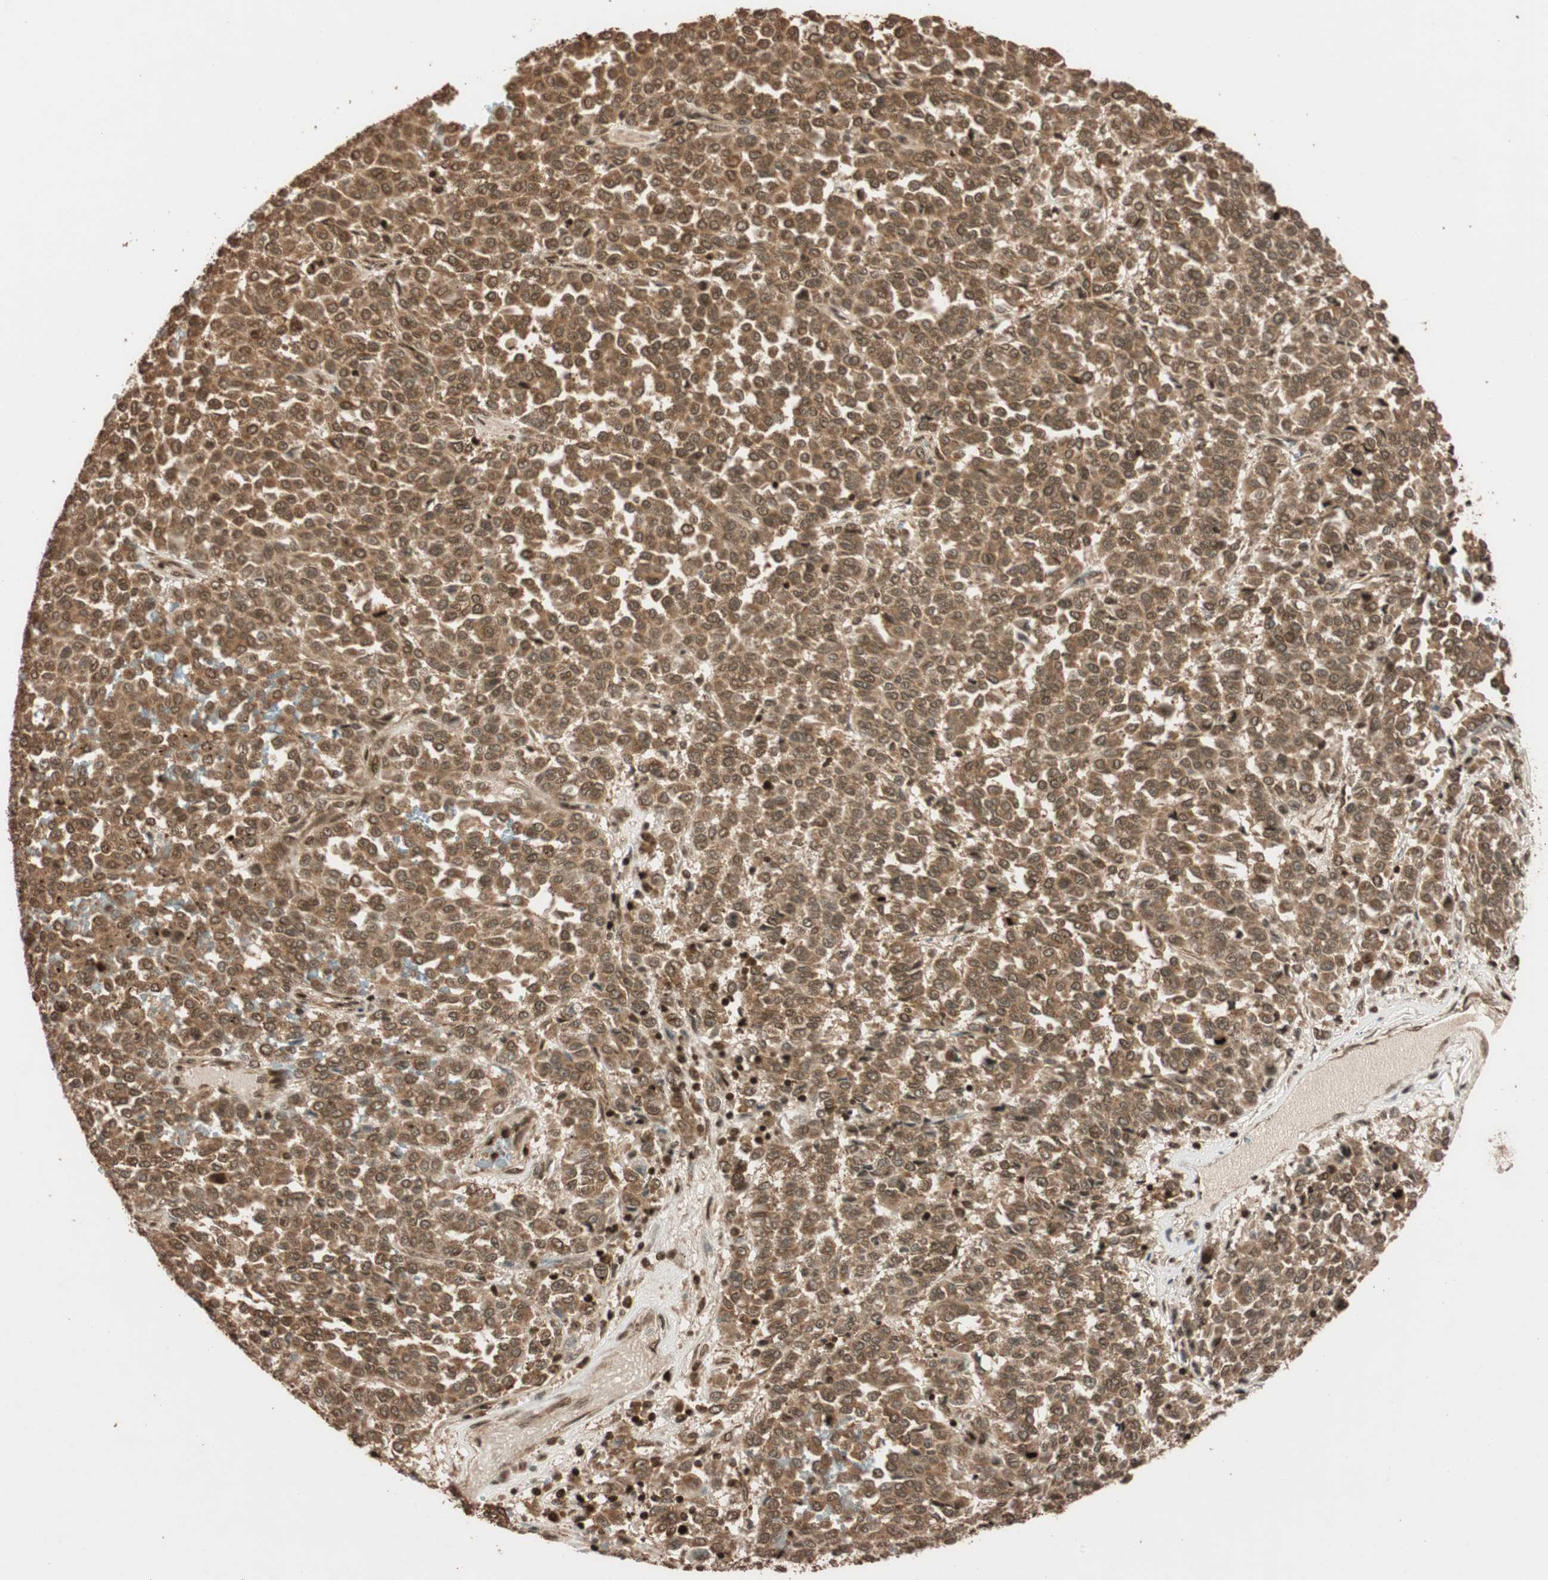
{"staining": {"intensity": "moderate", "quantity": ">75%", "location": "cytoplasmic/membranous"}, "tissue": "melanoma", "cell_type": "Tumor cells", "image_type": "cancer", "snomed": [{"axis": "morphology", "description": "Malignant melanoma, Metastatic site"}, {"axis": "topography", "description": "Pancreas"}], "caption": "Tumor cells display medium levels of moderate cytoplasmic/membranous expression in about >75% of cells in human malignant melanoma (metastatic site). The protein is shown in brown color, while the nuclei are stained blue.", "gene": "ALKBH5", "patient": {"sex": "female", "age": 30}}